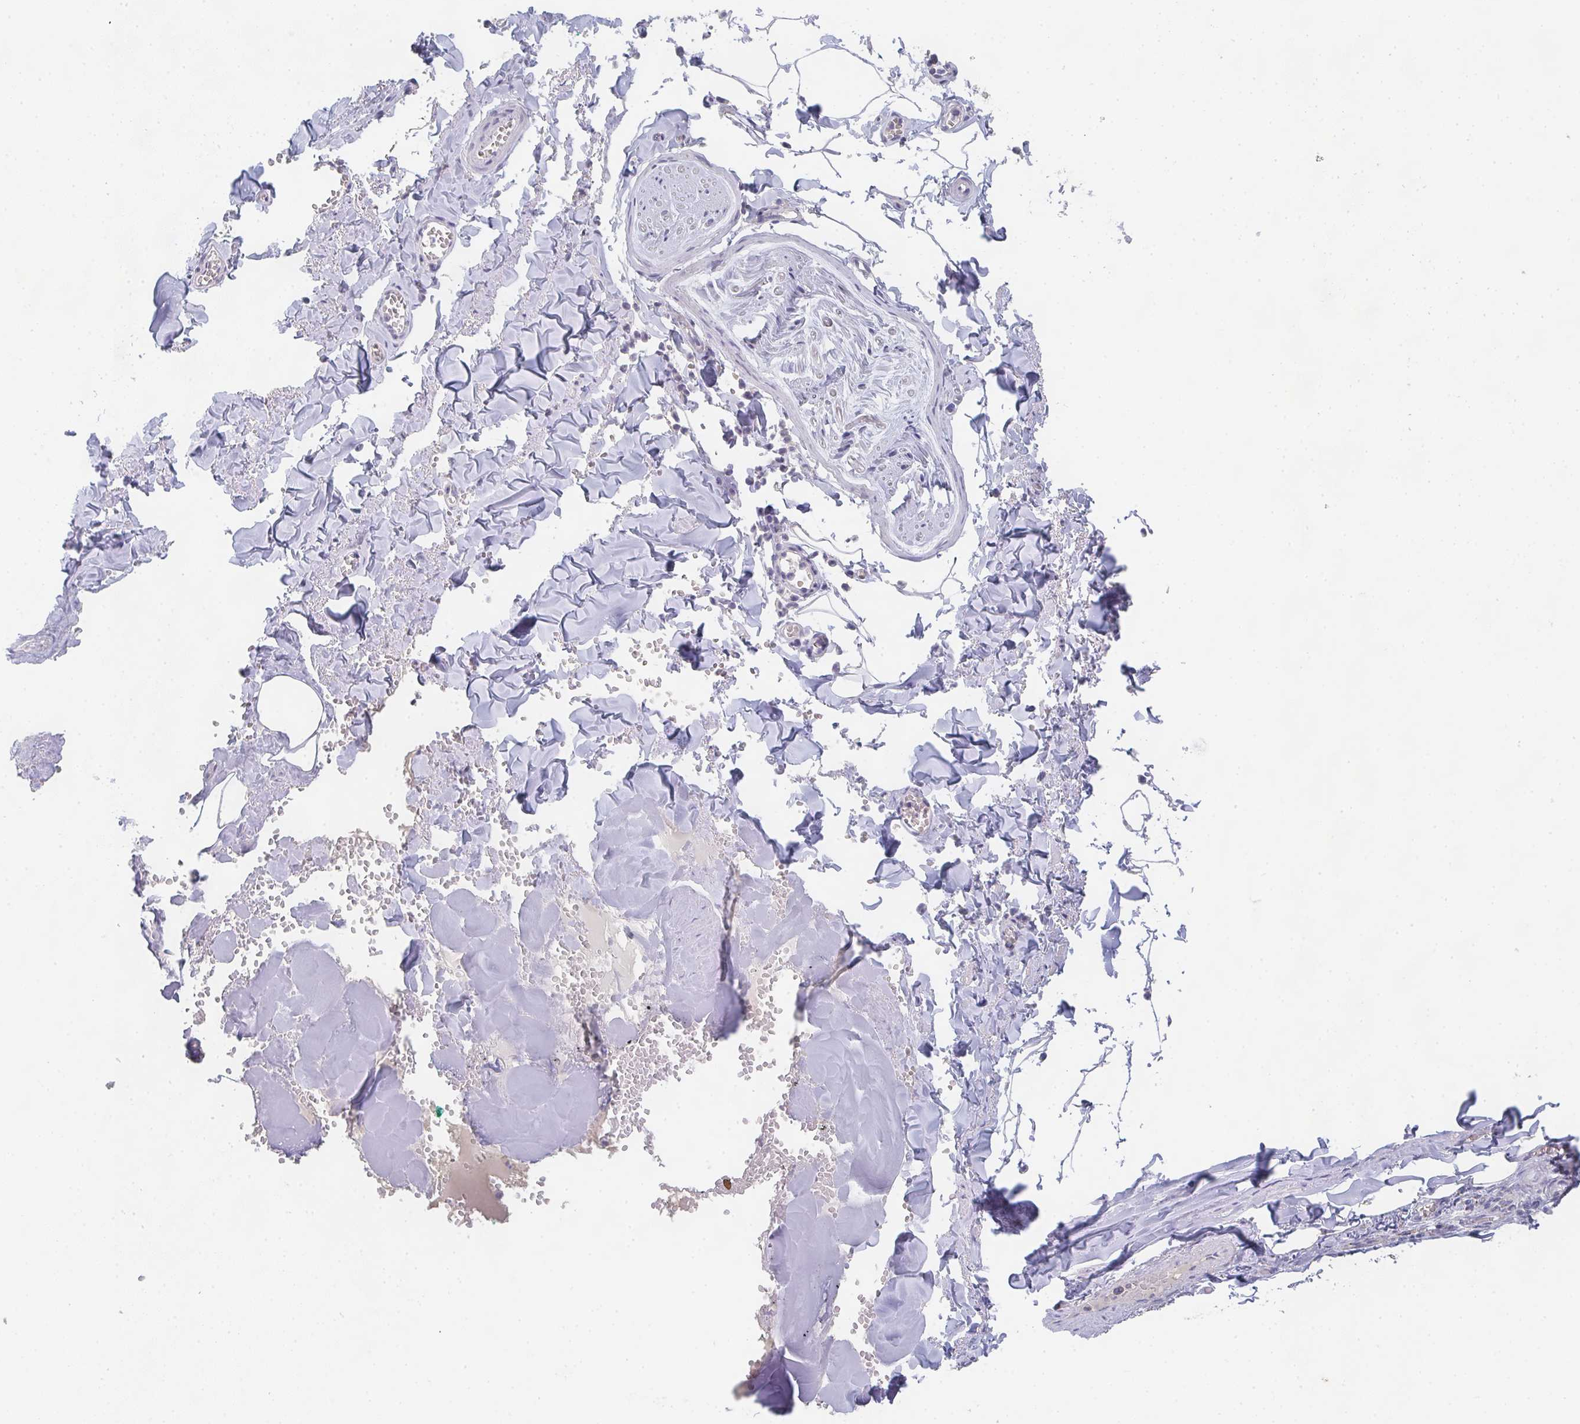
{"staining": {"intensity": "negative", "quantity": "none", "location": "none"}, "tissue": "adipose tissue", "cell_type": "Adipocytes", "image_type": "normal", "snomed": [{"axis": "morphology", "description": "Normal tissue, NOS"}, {"axis": "topography", "description": "Vulva"}, {"axis": "topography", "description": "Peripheral nerve tissue"}], "caption": "Immunohistochemical staining of benign adipose tissue exhibits no significant staining in adipocytes.", "gene": "CHMP5", "patient": {"sex": "female", "age": 66}}